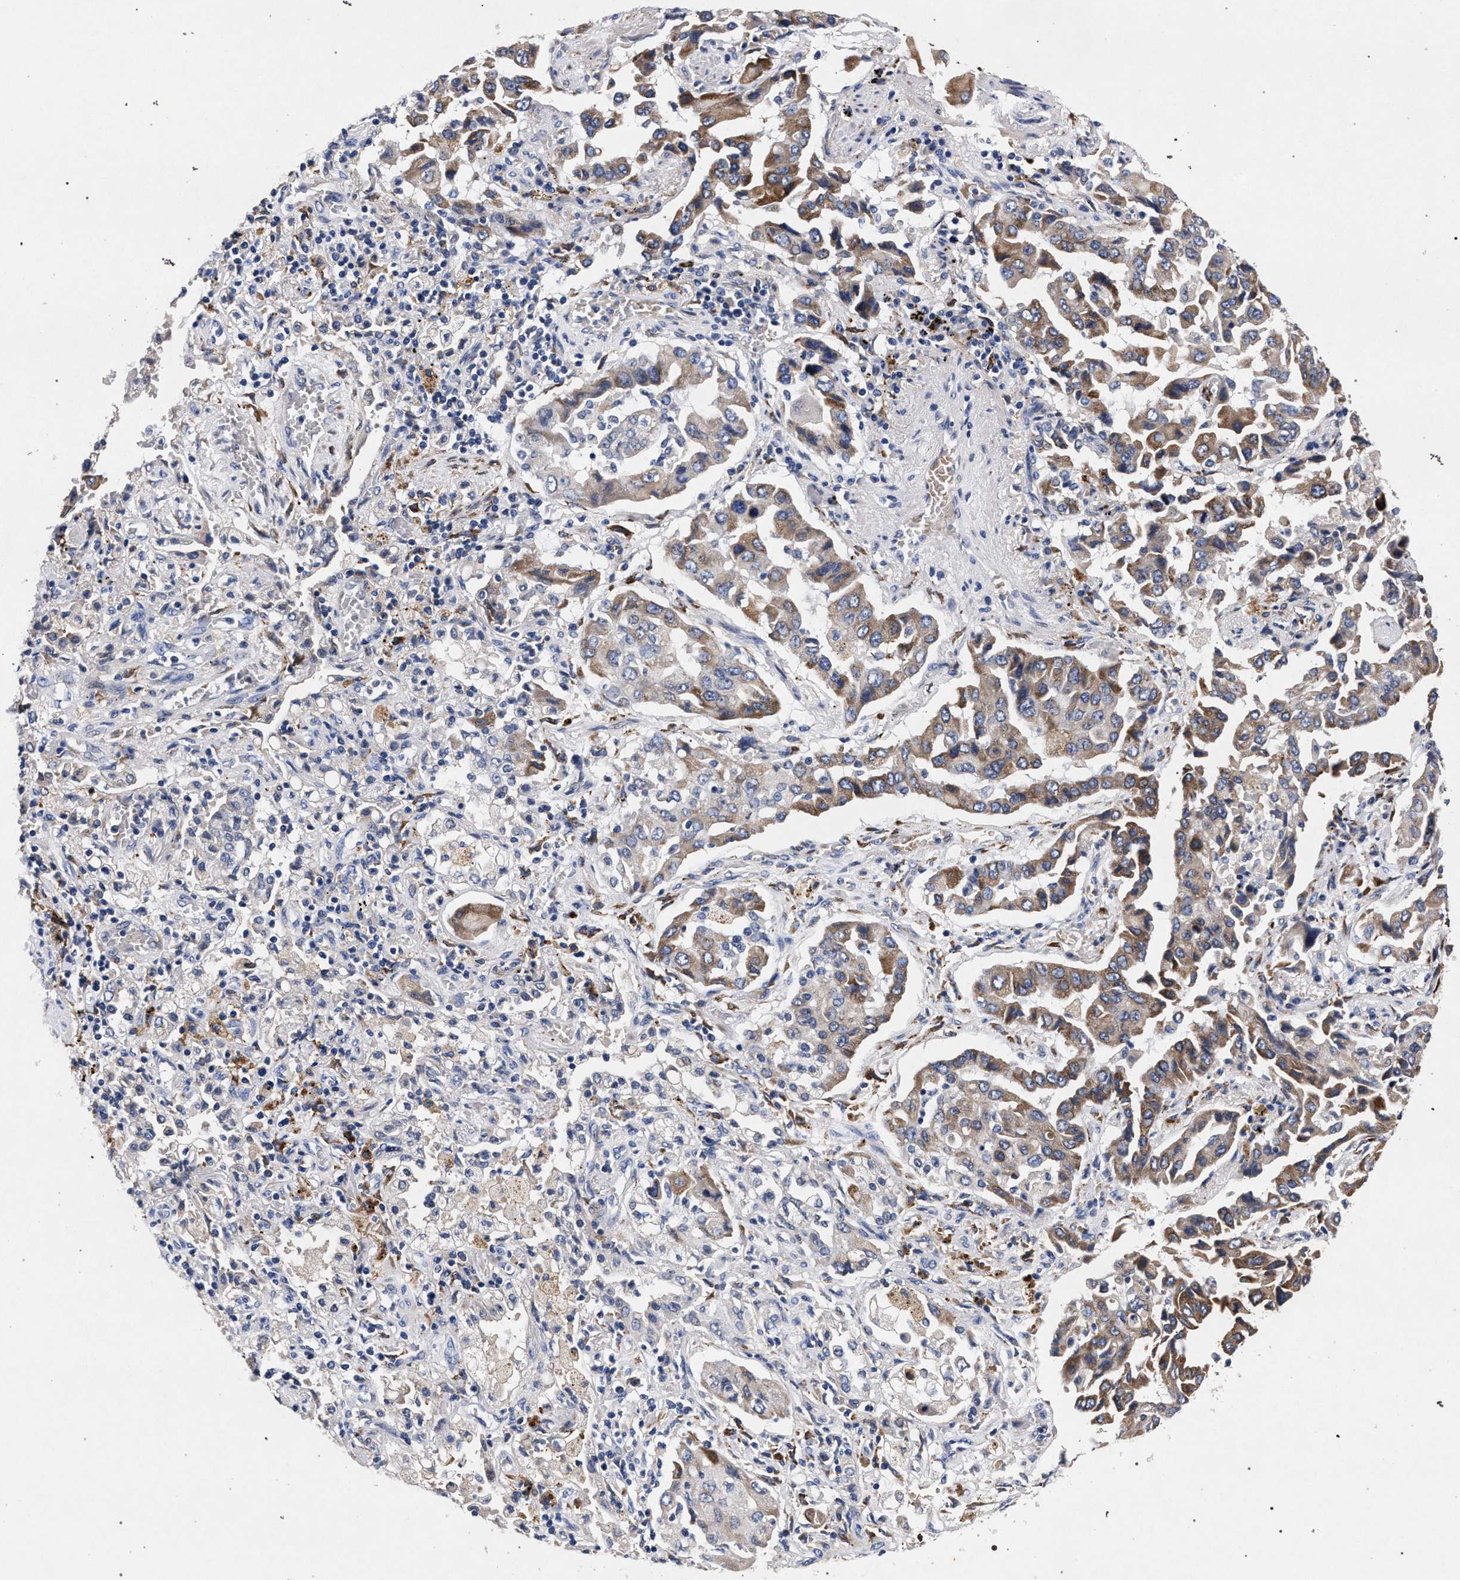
{"staining": {"intensity": "moderate", "quantity": ">75%", "location": "cytoplasmic/membranous"}, "tissue": "lung cancer", "cell_type": "Tumor cells", "image_type": "cancer", "snomed": [{"axis": "morphology", "description": "Adenocarcinoma, NOS"}, {"axis": "topography", "description": "Lung"}], "caption": "Immunohistochemistry (IHC) (DAB) staining of lung cancer (adenocarcinoma) shows moderate cytoplasmic/membranous protein staining in approximately >75% of tumor cells.", "gene": "NEK7", "patient": {"sex": "female", "age": 65}}